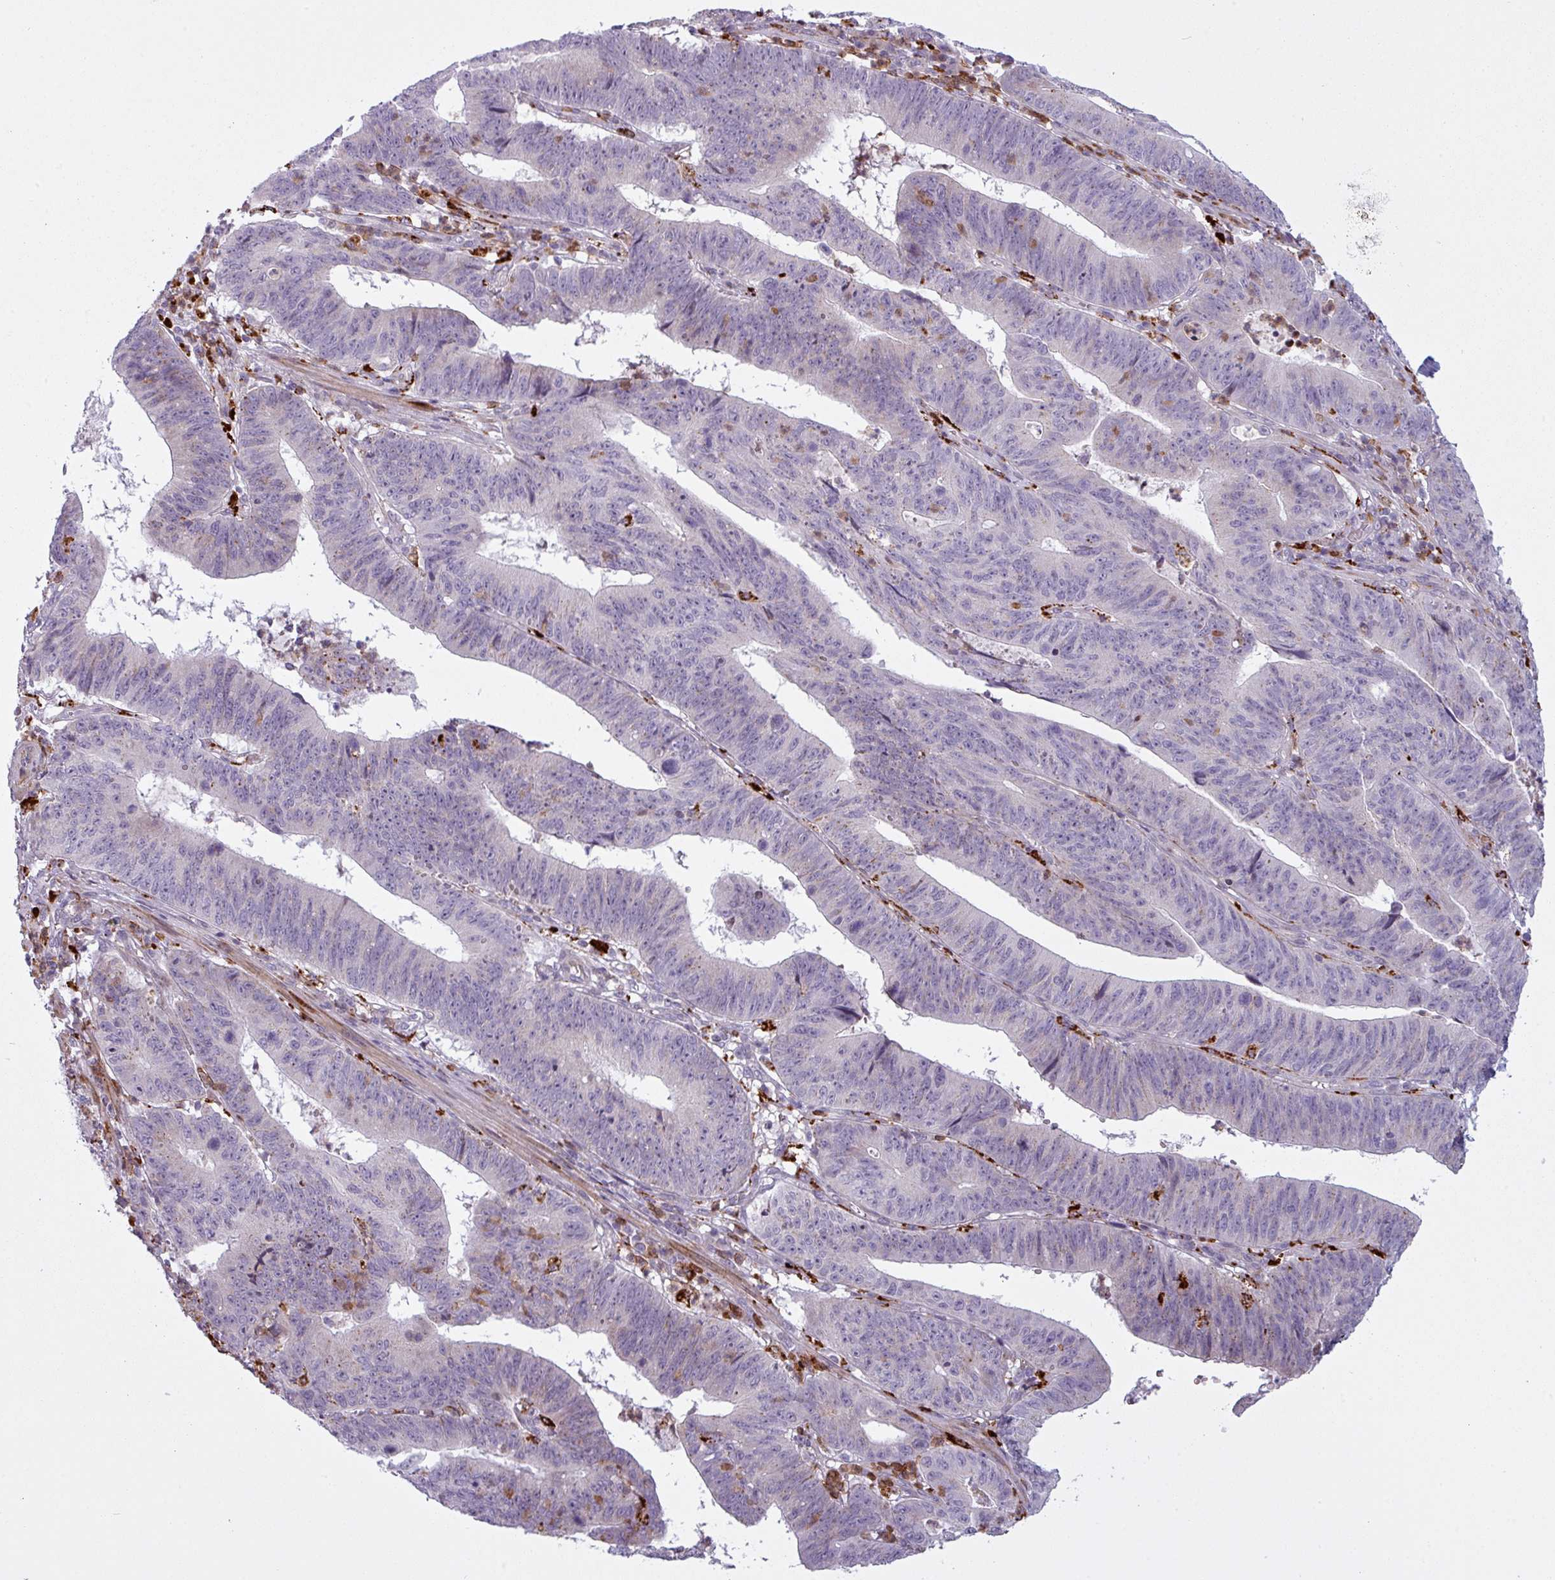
{"staining": {"intensity": "negative", "quantity": "none", "location": "none"}, "tissue": "stomach cancer", "cell_type": "Tumor cells", "image_type": "cancer", "snomed": [{"axis": "morphology", "description": "Adenocarcinoma, NOS"}, {"axis": "topography", "description": "Stomach"}], "caption": "There is no significant expression in tumor cells of stomach adenocarcinoma. Nuclei are stained in blue.", "gene": "MAP7D2", "patient": {"sex": "male", "age": 59}}